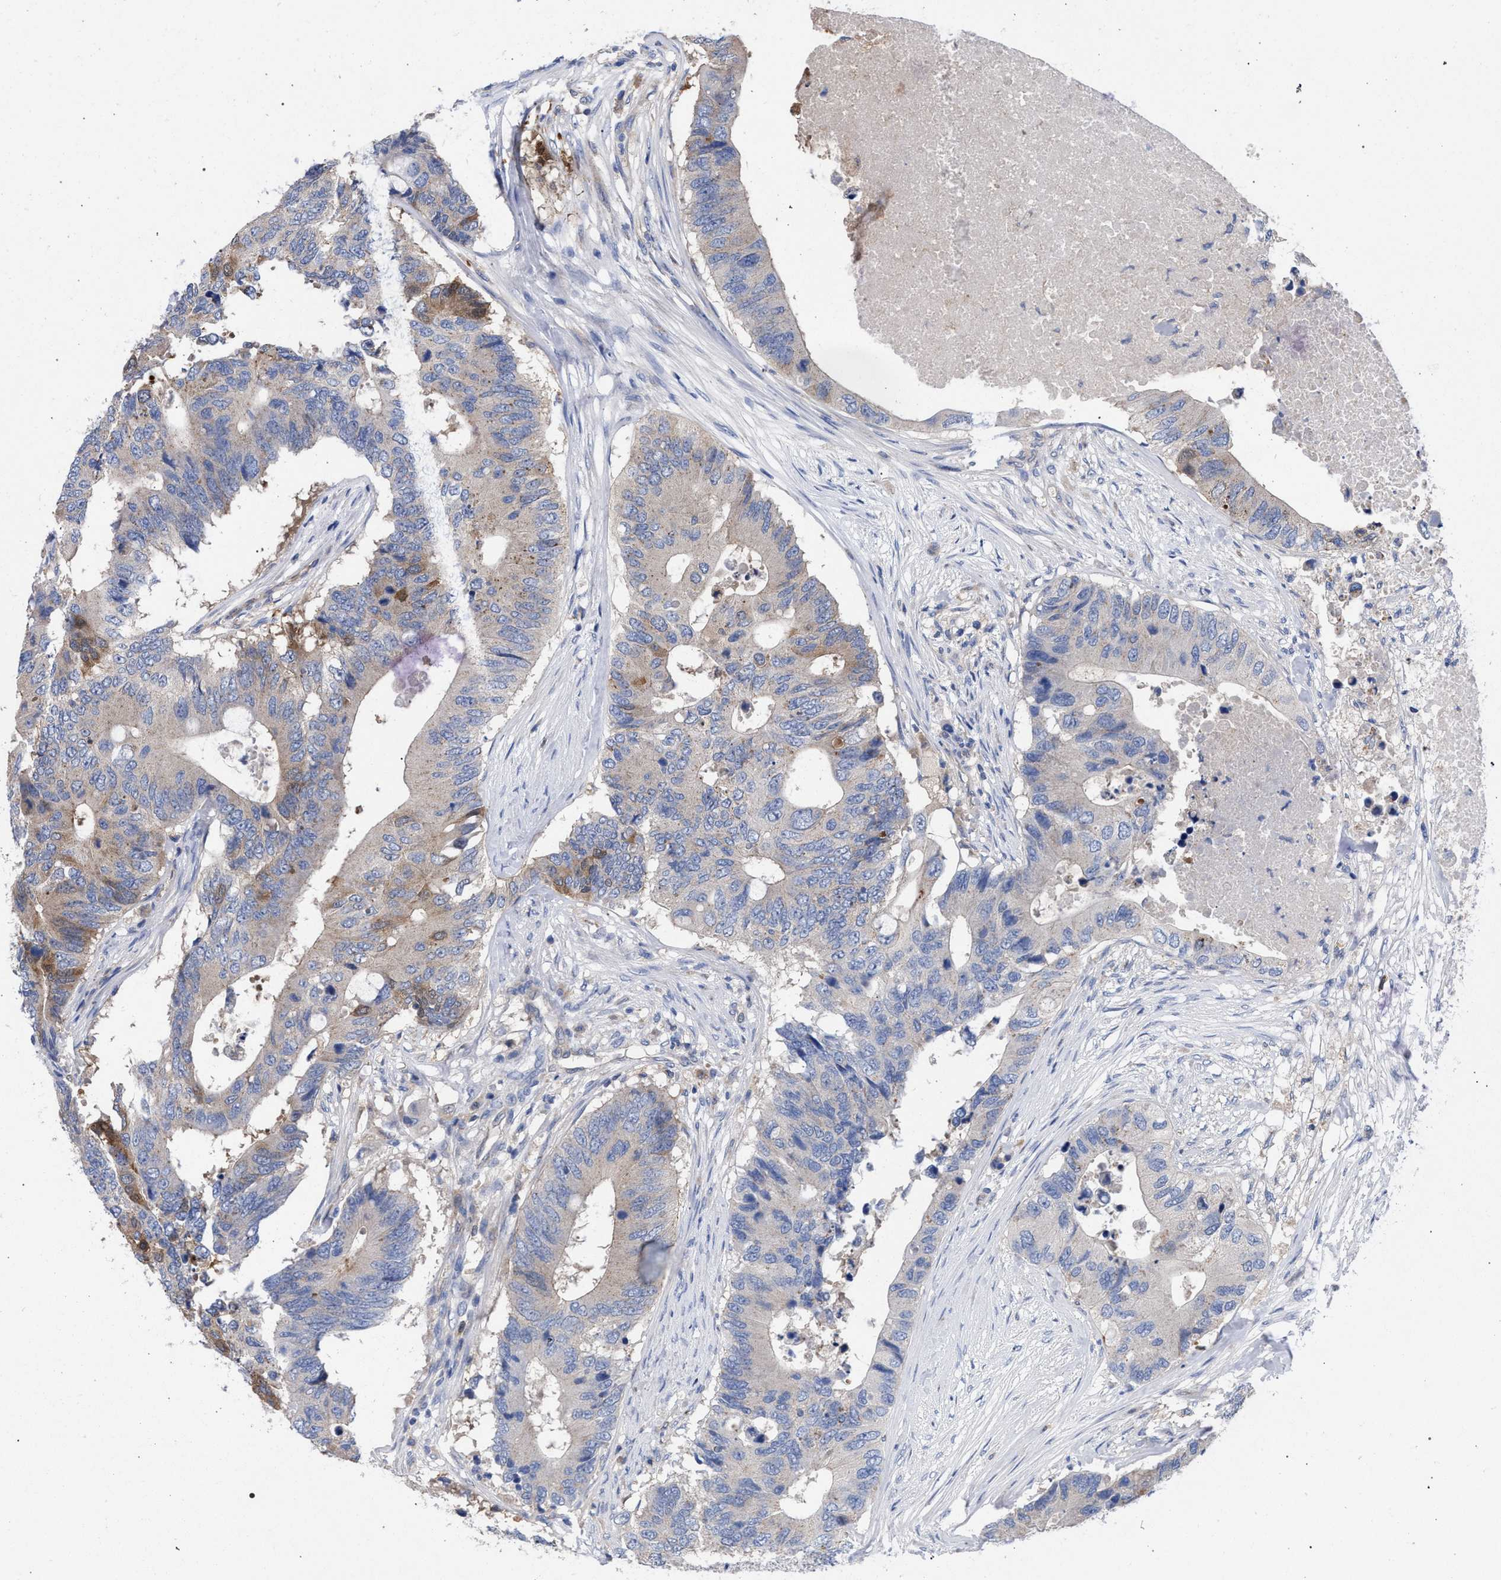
{"staining": {"intensity": "moderate", "quantity": "<25%", "location": "cytoplasmic/membranous"}, "tissue": "colorectal cancer", "cell_type": "Tumor cells", "image_type": "cancer", "snomed": [{"axis": "morphology", "description": "Adenocarcinoma, NOS"}, {"axis": "topography", "description": "Colon"}], "caption": "Immunohistochemical staining of colorectal adenocarcinoma reveals low levels of moderate cytoplasmic/membranous positivity in about <25% of tumor cells.", "gene": "GMPR", "patient": {"sex": "male", "age": 71}}